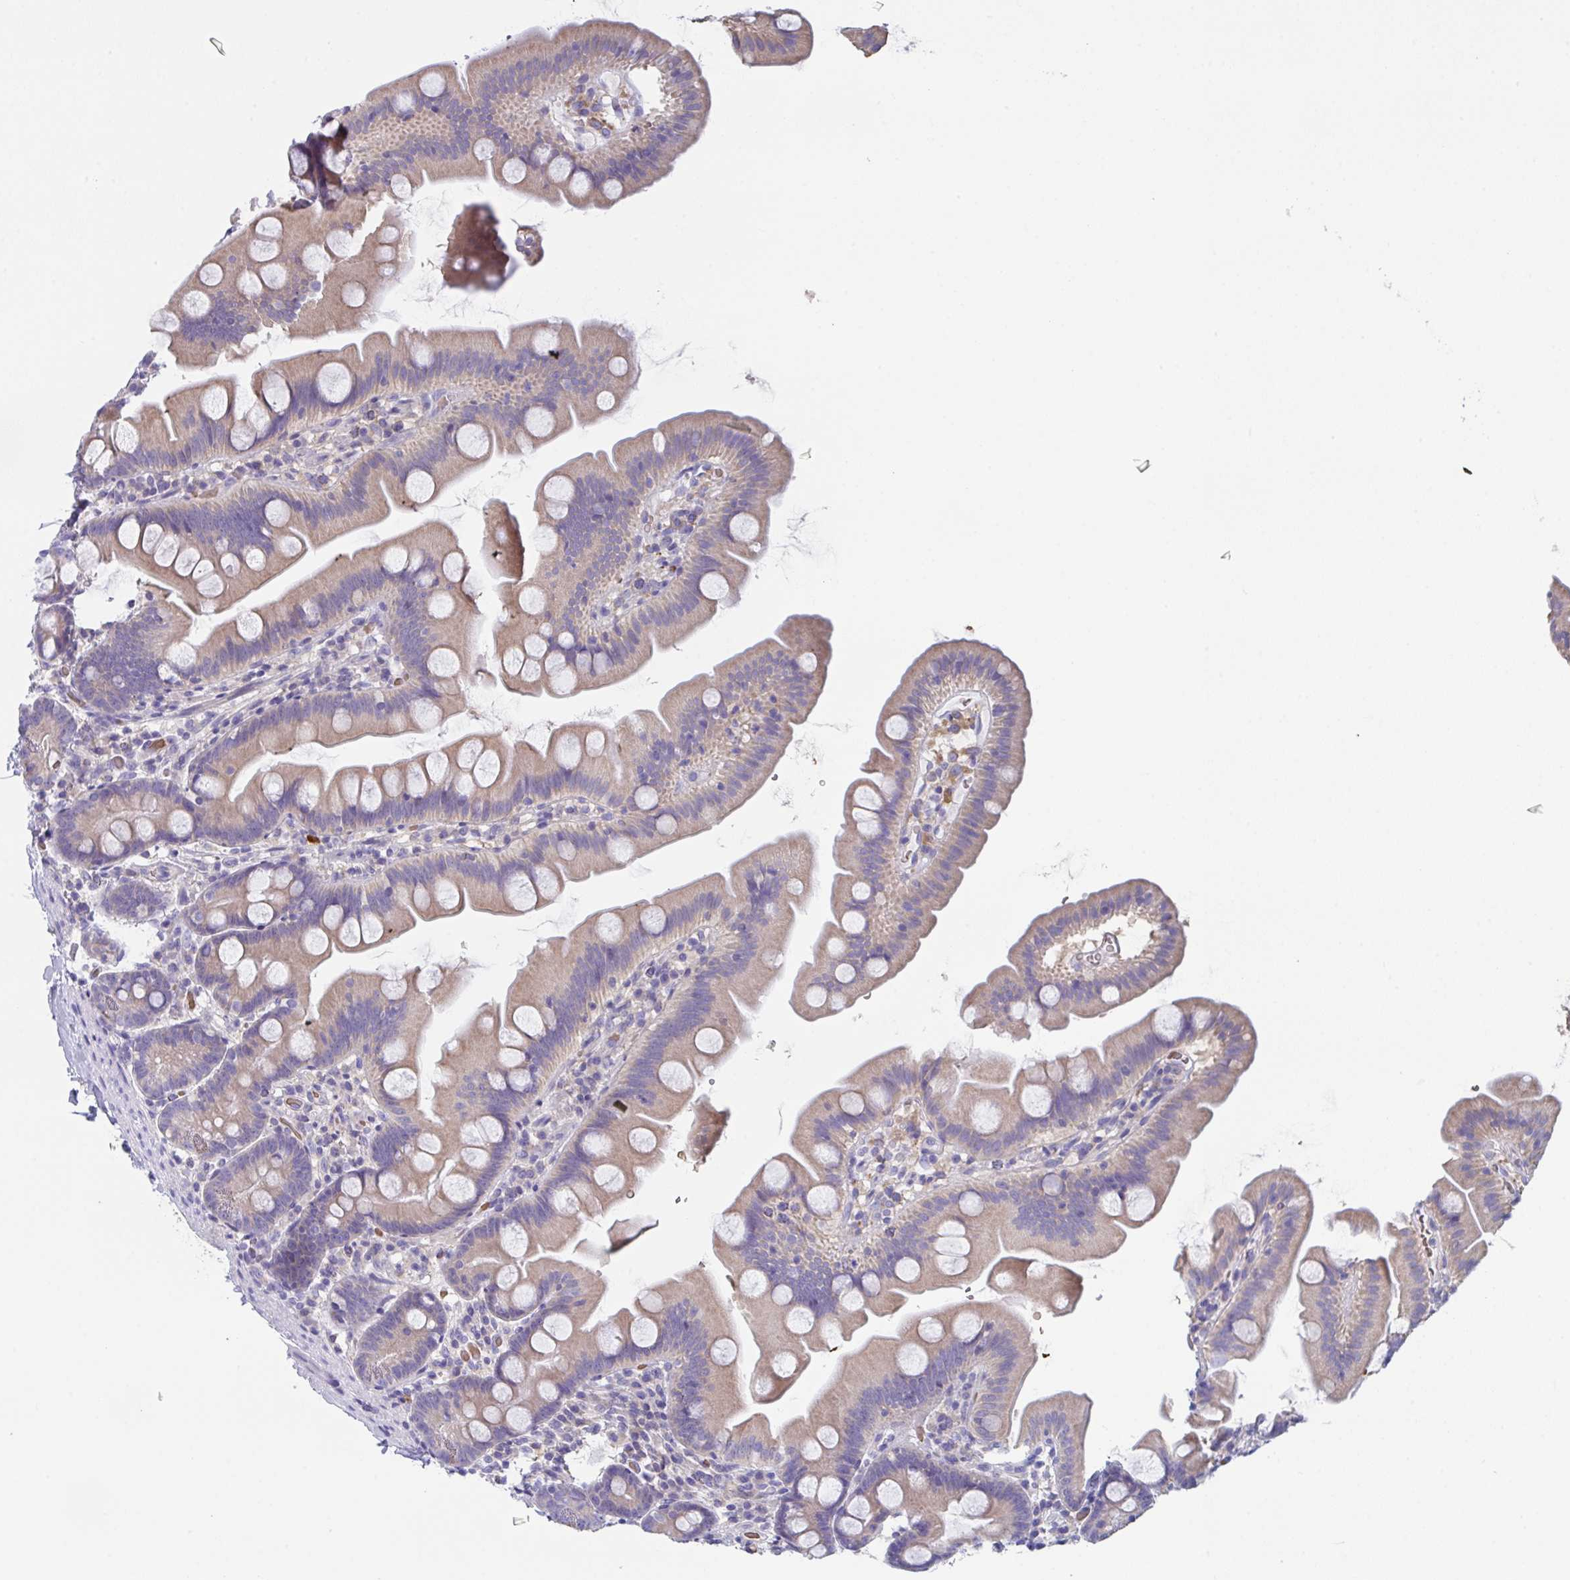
{"staining": {"intensity": "weak", "quantity": "25%-75%", "location": "cytoplasmic/membranous"}, "tissue": "small intestine", "cell_type": "Glandular cells", "image_type": "normal", "snomed": [{"axis": "morphology", "description": "Normal tissue, NOS"}, {"axis": "topography", "description": "Small intestine"}], "caption": "This photomicrograph reveals immunohistochemistry (IHC) staining of benign human small intestine, with low weak cytoplasmic/membranous expression in about 25%-75% of glandular cells.", "gene": "TFAP2C", "patient": {"sex": "female", "age": 68}}